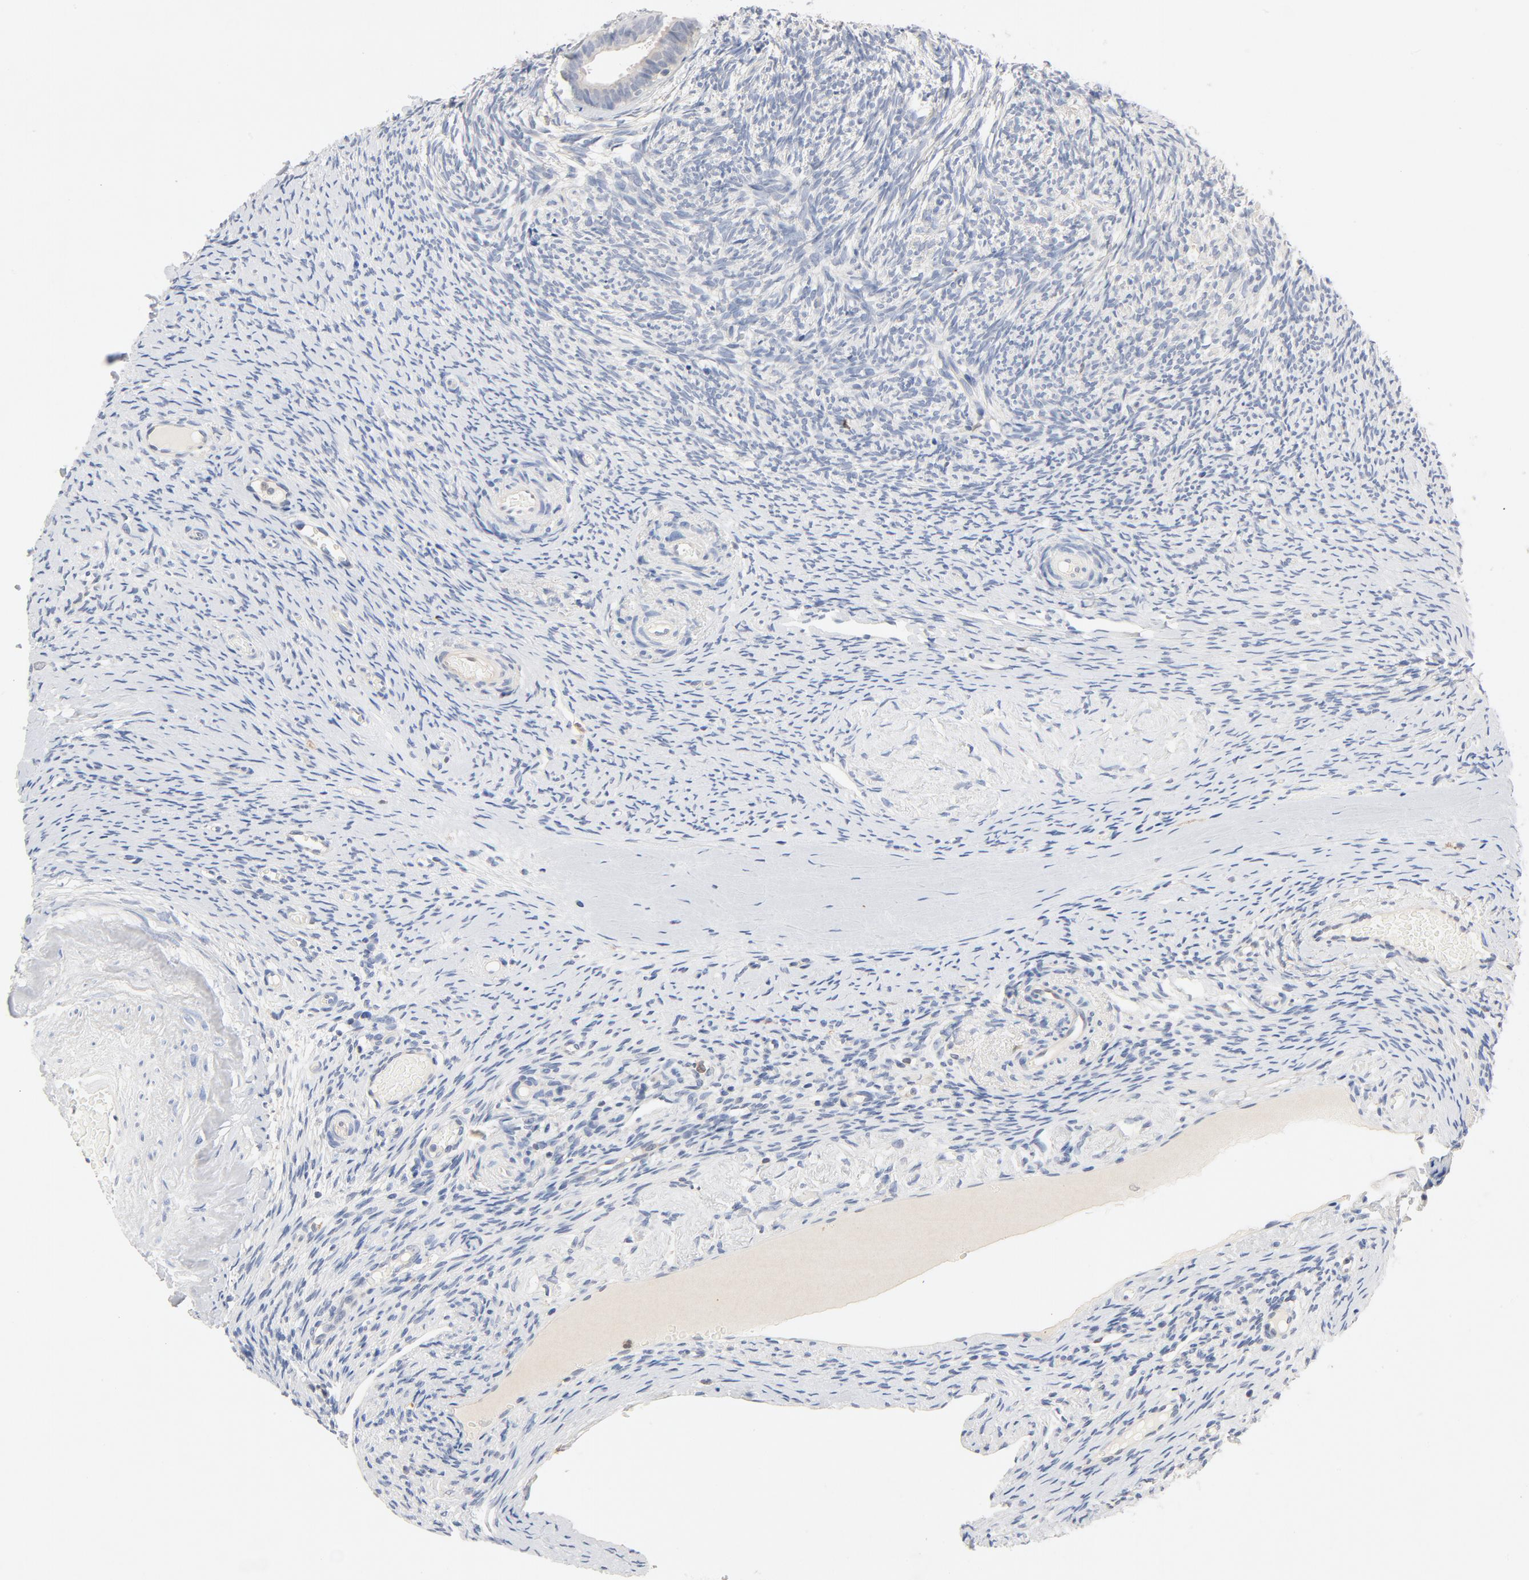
{"staining": {"intensity": "weak", "quantity": "<25%", "location": "cytoplasmic/membranous"}, "tissue": "ovary", "cell_type": "Follicle cells", "image_type": "normal", "snomed": [{"axis": "morphology", "description": "Normal tissue, NOS"}, {"axis": "topography", "description": "Ovary"}], "caption": "Normal ovary was stained to show a protein in brown. There is no significant positivity in follicle cells. The staining was performed using DAB to visualize the protein expression in brown, while the nuclei were stained in blue with hematoxylin (Magnification: 20x).", "gene": "STAT1", "patient": {"sex": "female", "age": 60}}